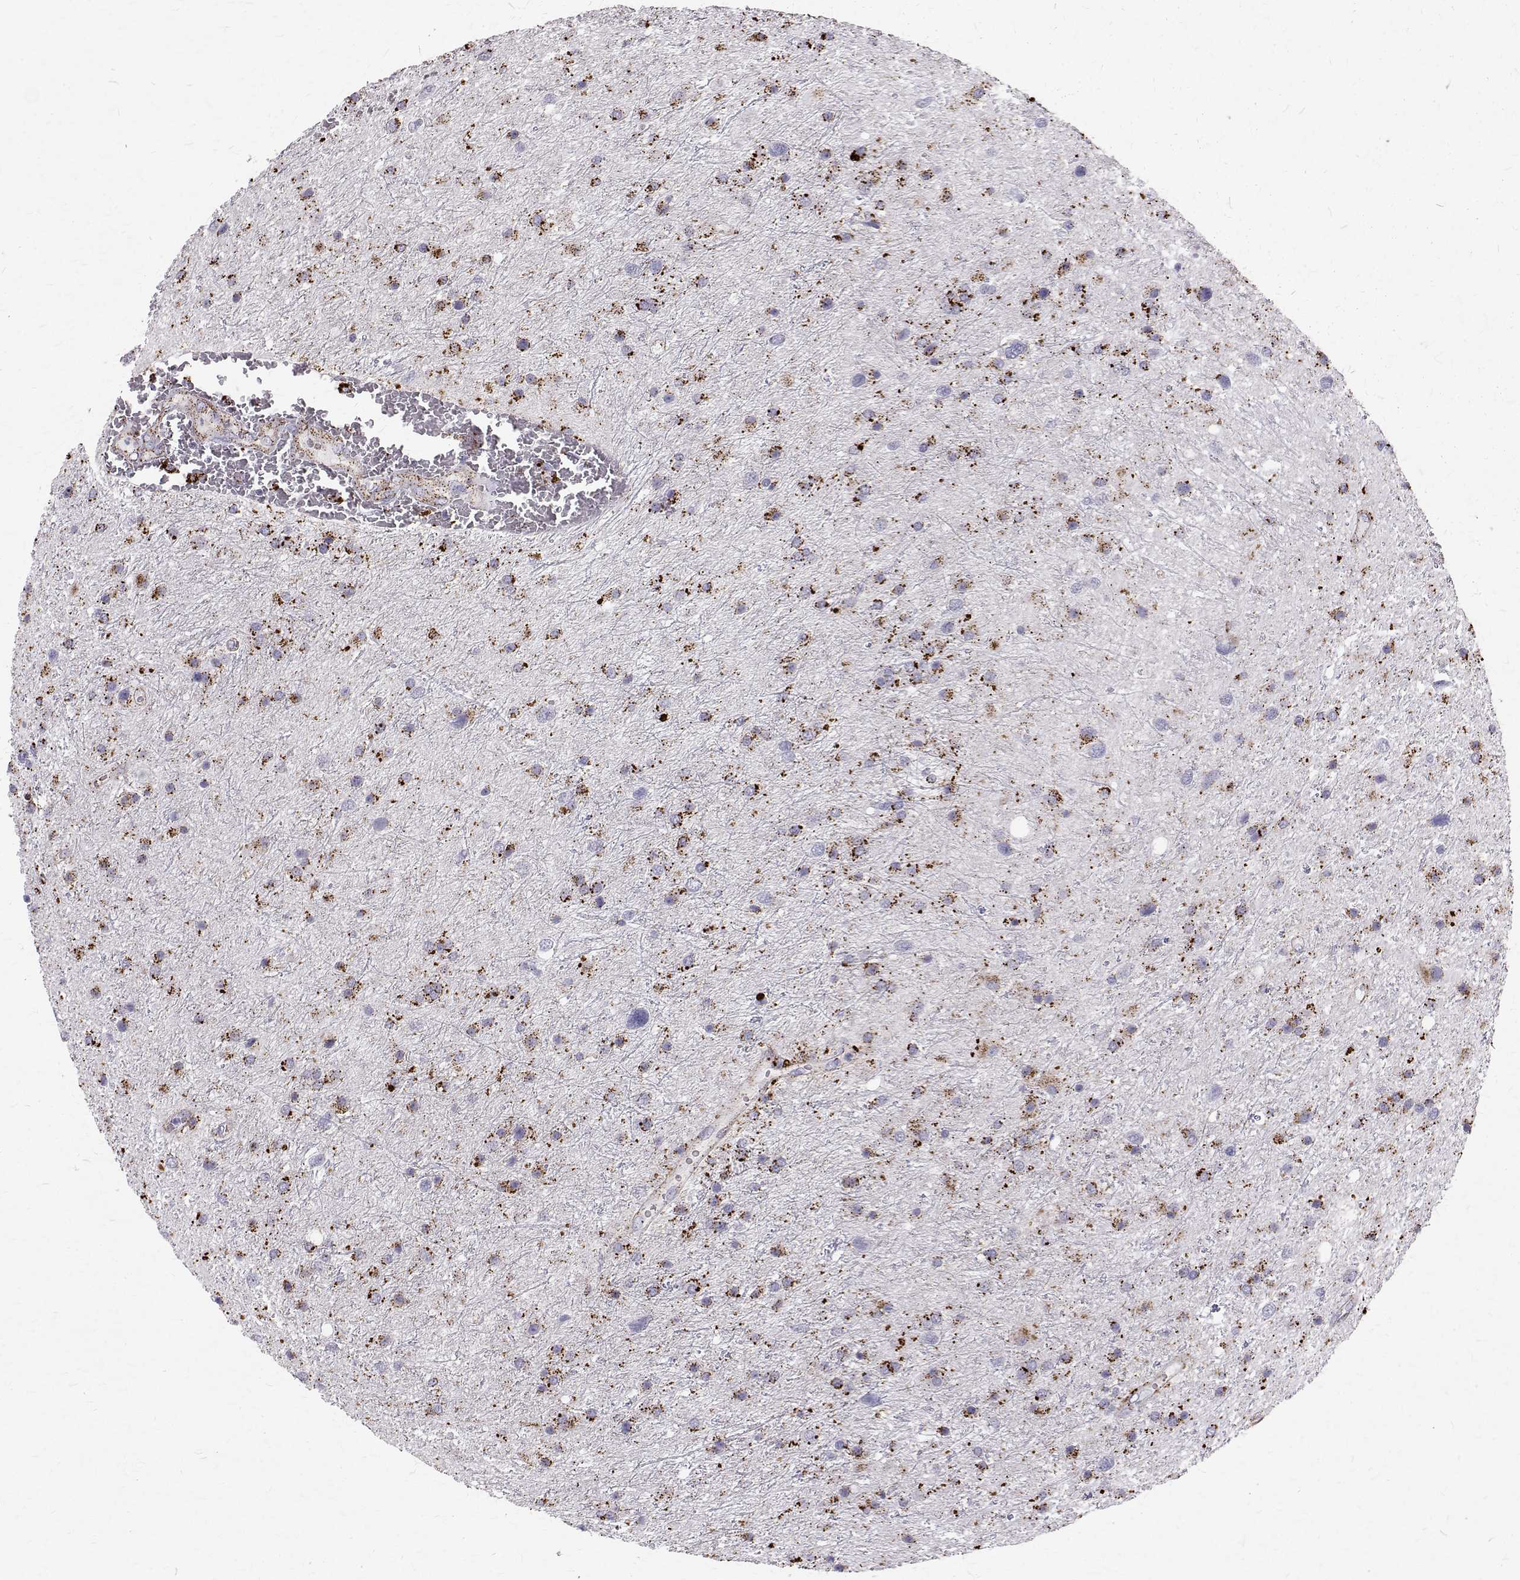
{"staining": {"intensity": "moderate", "quantity": ">75%", "location": "cytoplasmic/membranous"}, "tissue": "glioma", "cell_type": "Tumor cells", "image_type": "cancer", "snomed": [{"axis": "morphology", "description": "Glioma, malignant, Low grade"}, {"axis": "topography", "description": "Brain"}], "caption": "This histopathology image displays glioma stained with IHC to label a protein in brown. The cytoplasmic/membranous of tumor cells show moderate positivity for the protein. Nuclei are counter-stained blue.", "gene": "TPP1", "patient": {"sex": "female", "age": 32}}